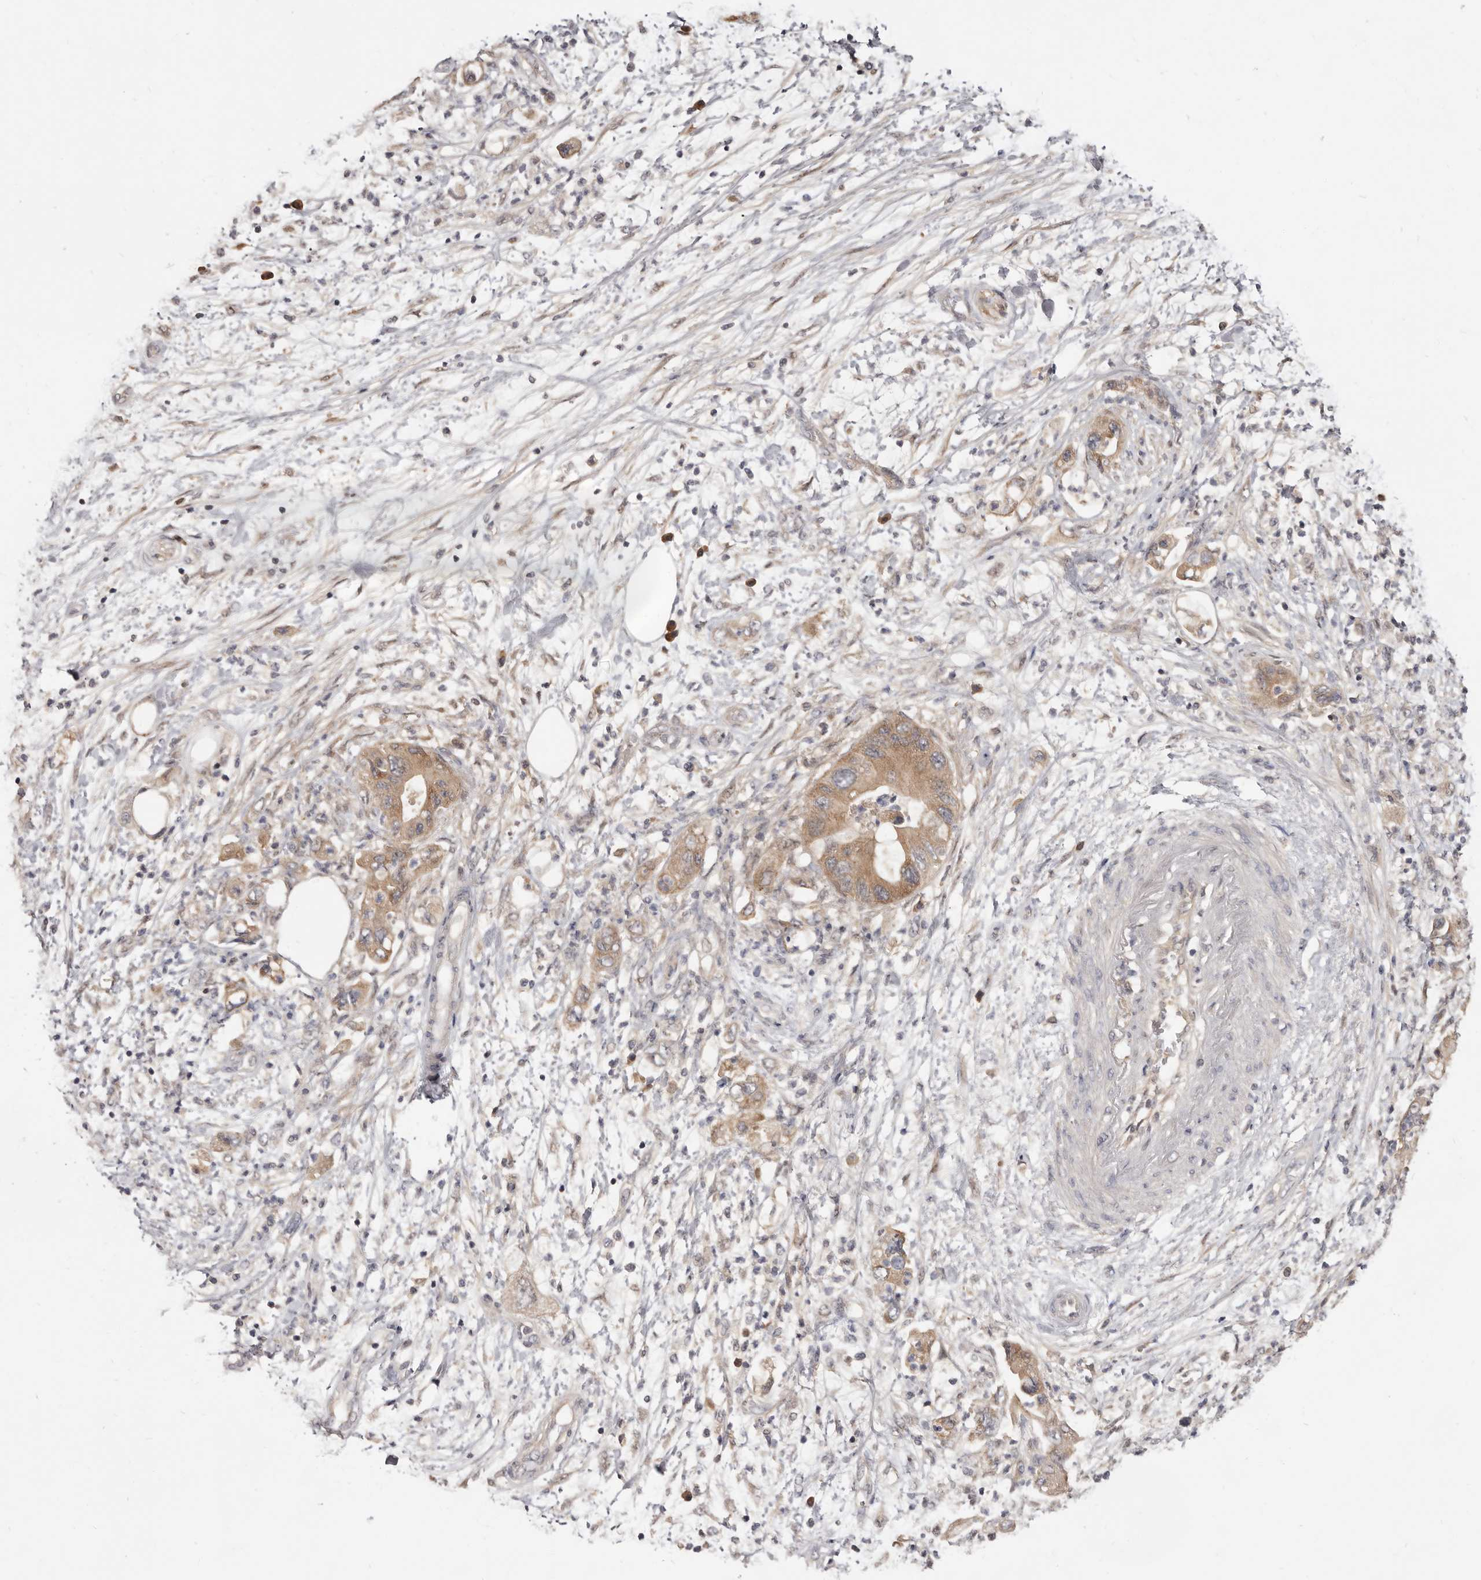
{"staining": {"intensity": "moderate", "quantity": ">75%", "location": "cytoplasmic/membranous"}, "tissue": "pancreatic cancer", "cell_type": "Tumor cells", "image_type": "cancer", "snomed": [{"axis": "morphology", "description": "Adenocarcinoma, NOS"}, {"axis": "topography", "description": "Pancreas"}], "caption": "Protein staining by immunohistochemistry reveals moderate cytoplasmic/membranous positivity in approximately >75% of tumor cells in pancreatic adenocarcinoma. (Stains: DAB in brown, nuclei in blue, Microscopy: brightfield microscopy at high magnification).", "gene": "INAVA", "patient": {"sex": "female", "age": 73}}